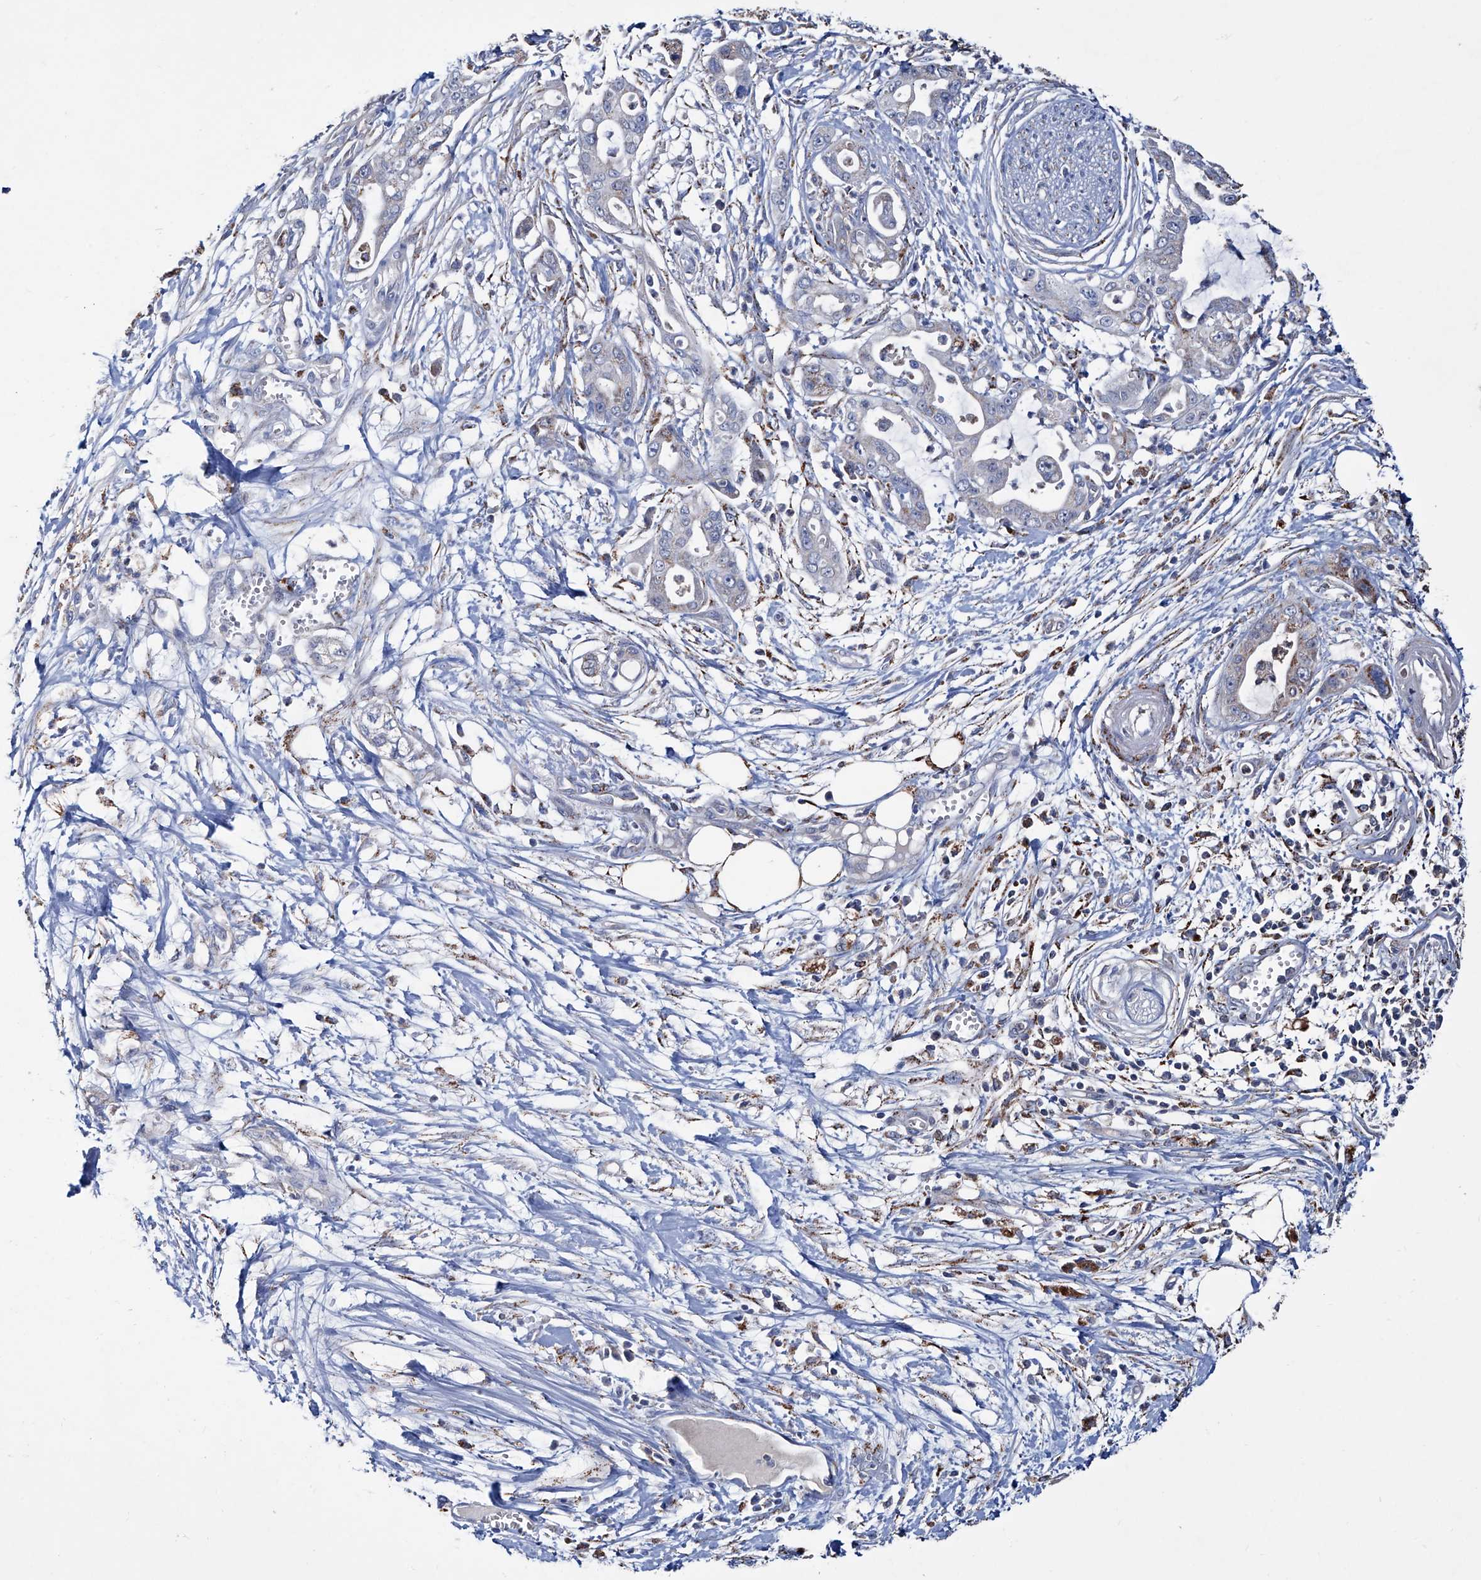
{"staining": {"intensity": "negative", "quantity": "none", "location": "none"}, "tissue": "pancreatic cancer", "cell_type": "Tumor cells", "image_type": "cancer", "snomed": [{"axis": "morphology", "description": "Adenocarcinoma, NOS"}, {"axis": "topography", "description": "Pancreas"}], "caption": "The histopathology image displays no significant expression in tumor cells of pancreatic adenocarcinoma.", "gene": "NHS", "patient": {"sex": "male", "age": 68}}